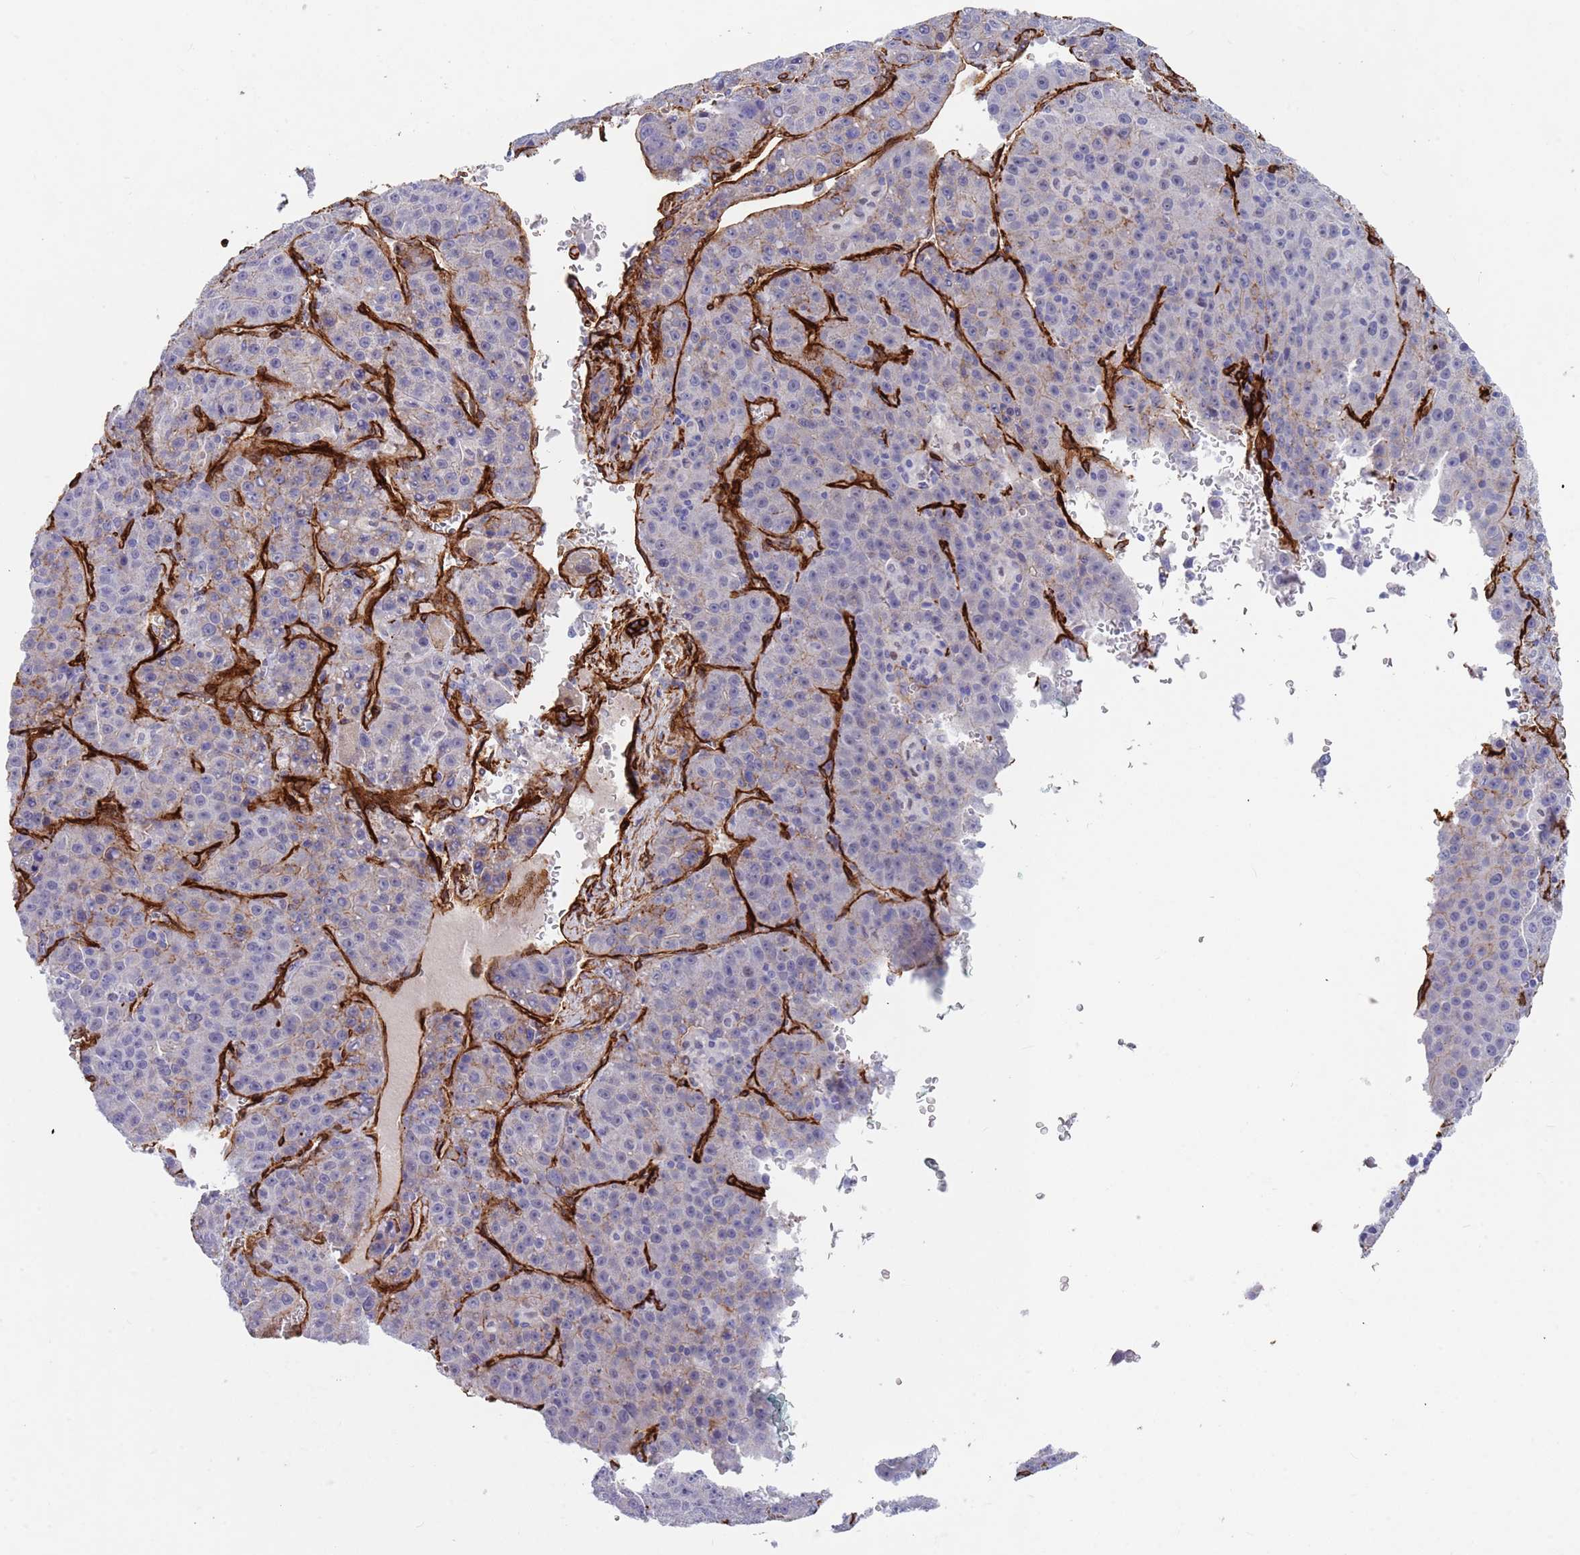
{"staining": {"intensity": "negative", "quantity": "none", "location": "none"}, "tissue": "liver cancer", "cell_type": "Tumor cells", "image_type": "cancer", "snomed": [{"axis": "morphology", "description": "Carcinoma, Hepatocellular, NOS"}, {"axis": "topography", "description": "Liver"}], "caption": "Human liver hepatocellular carcinoma stained for a protein using IHC reveals no positivity in tumor cells.", "gene": "CAV2", "patient": {"sex": "female", "age": 53}}